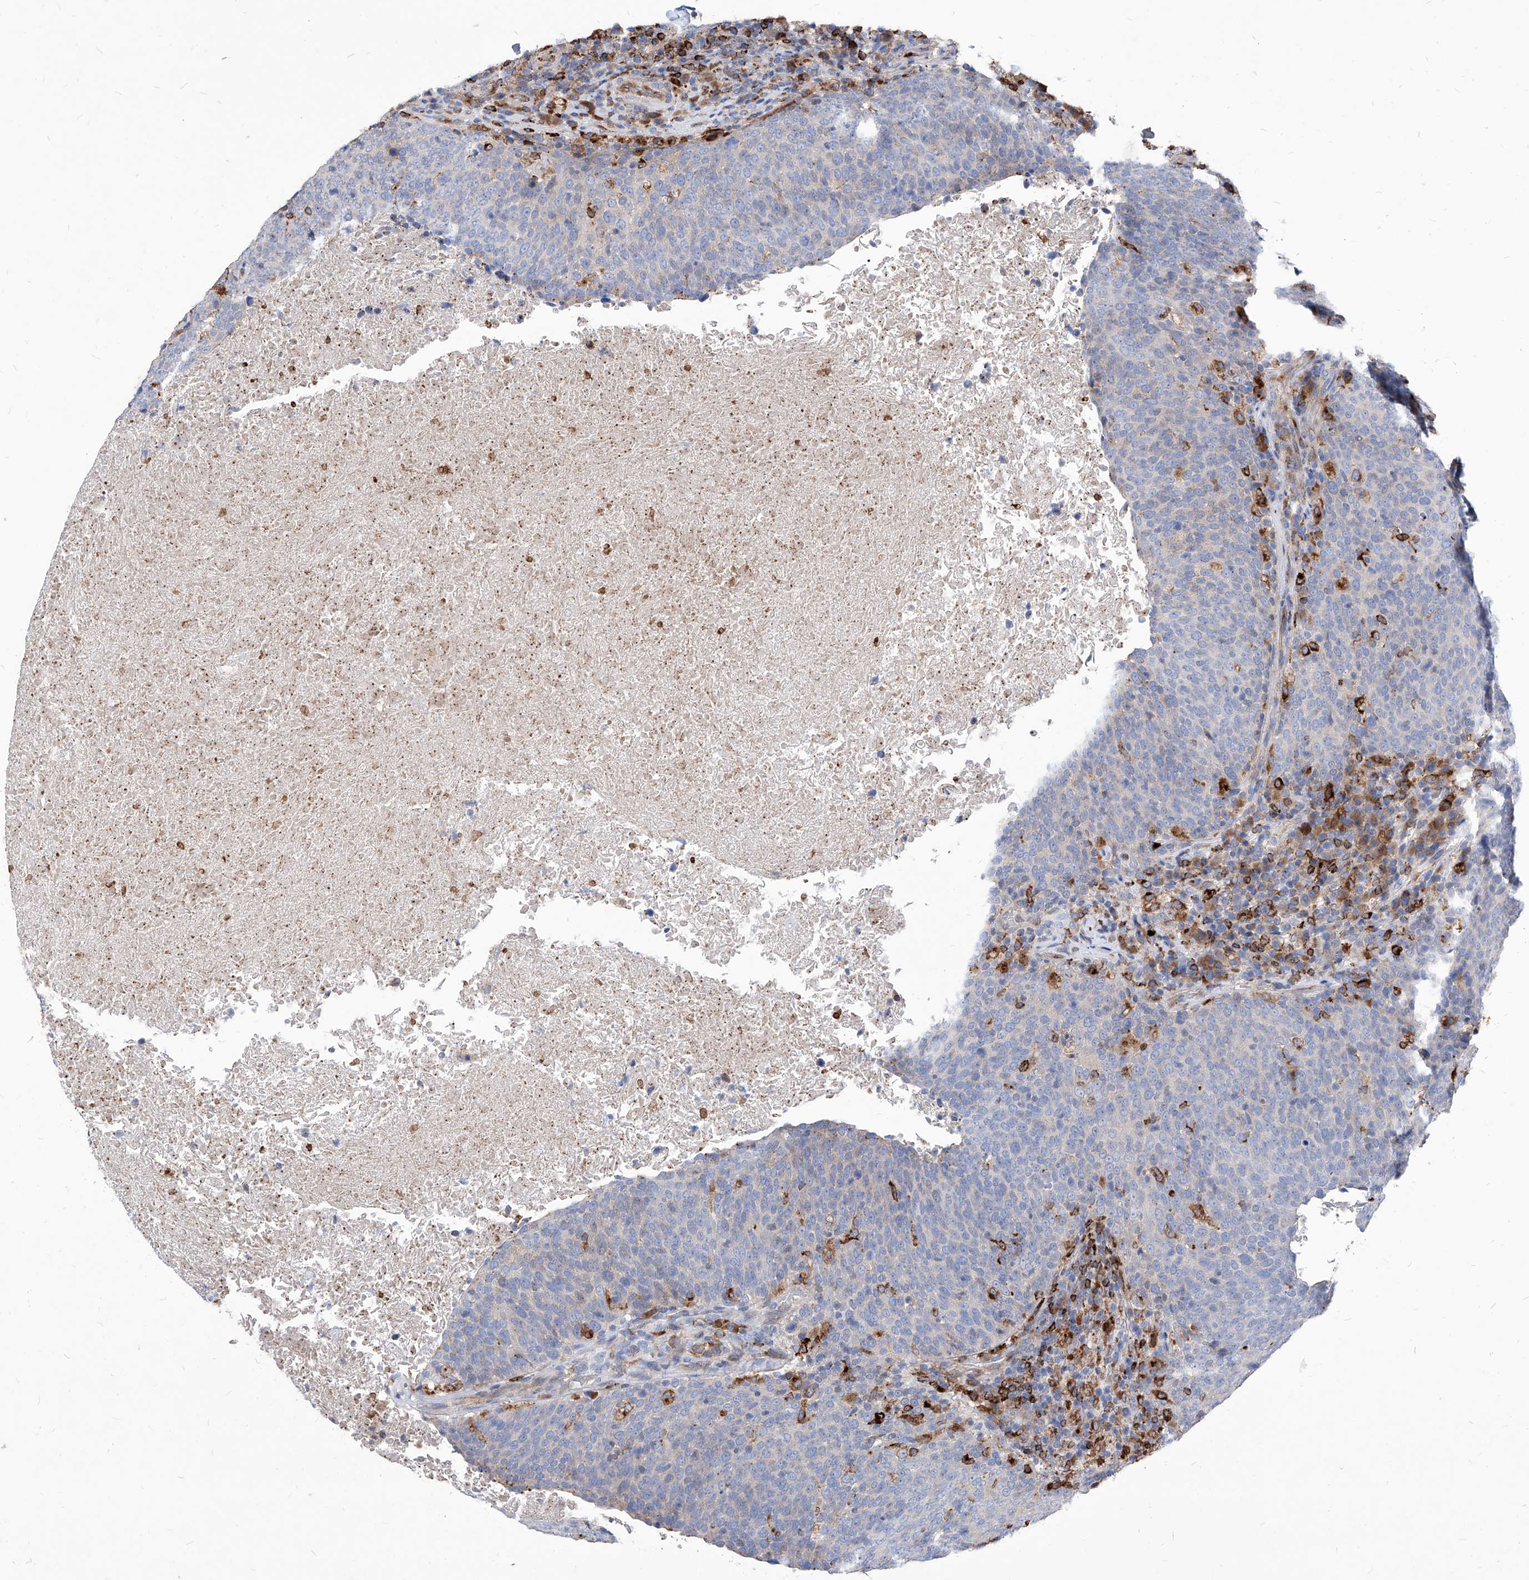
{"staining": {"intensity": "negative", "quantity": "none", "location": "none"}, "tissue": "head and neck cancer", "cell_type": "Tumor cells", "image_type": "cancer", "snomed": [{"axis": "morphology", "description": "Squamous cell carcinoma, NOS"}, {"axis": "morphology", "description": "Squamous cell carcinoma, metastatic, NOS"}, {"axis": "topography", "description": "Lymph node"}, {"axis": "topography", "description": "Head-Neck"}], "caption": "The micrograph displays no significant expression in tumor cells of head and neck cancer (squamous cell carcinoma).", "gene": "UBOX5", "patient": {"sex": "male", "age": 62}}